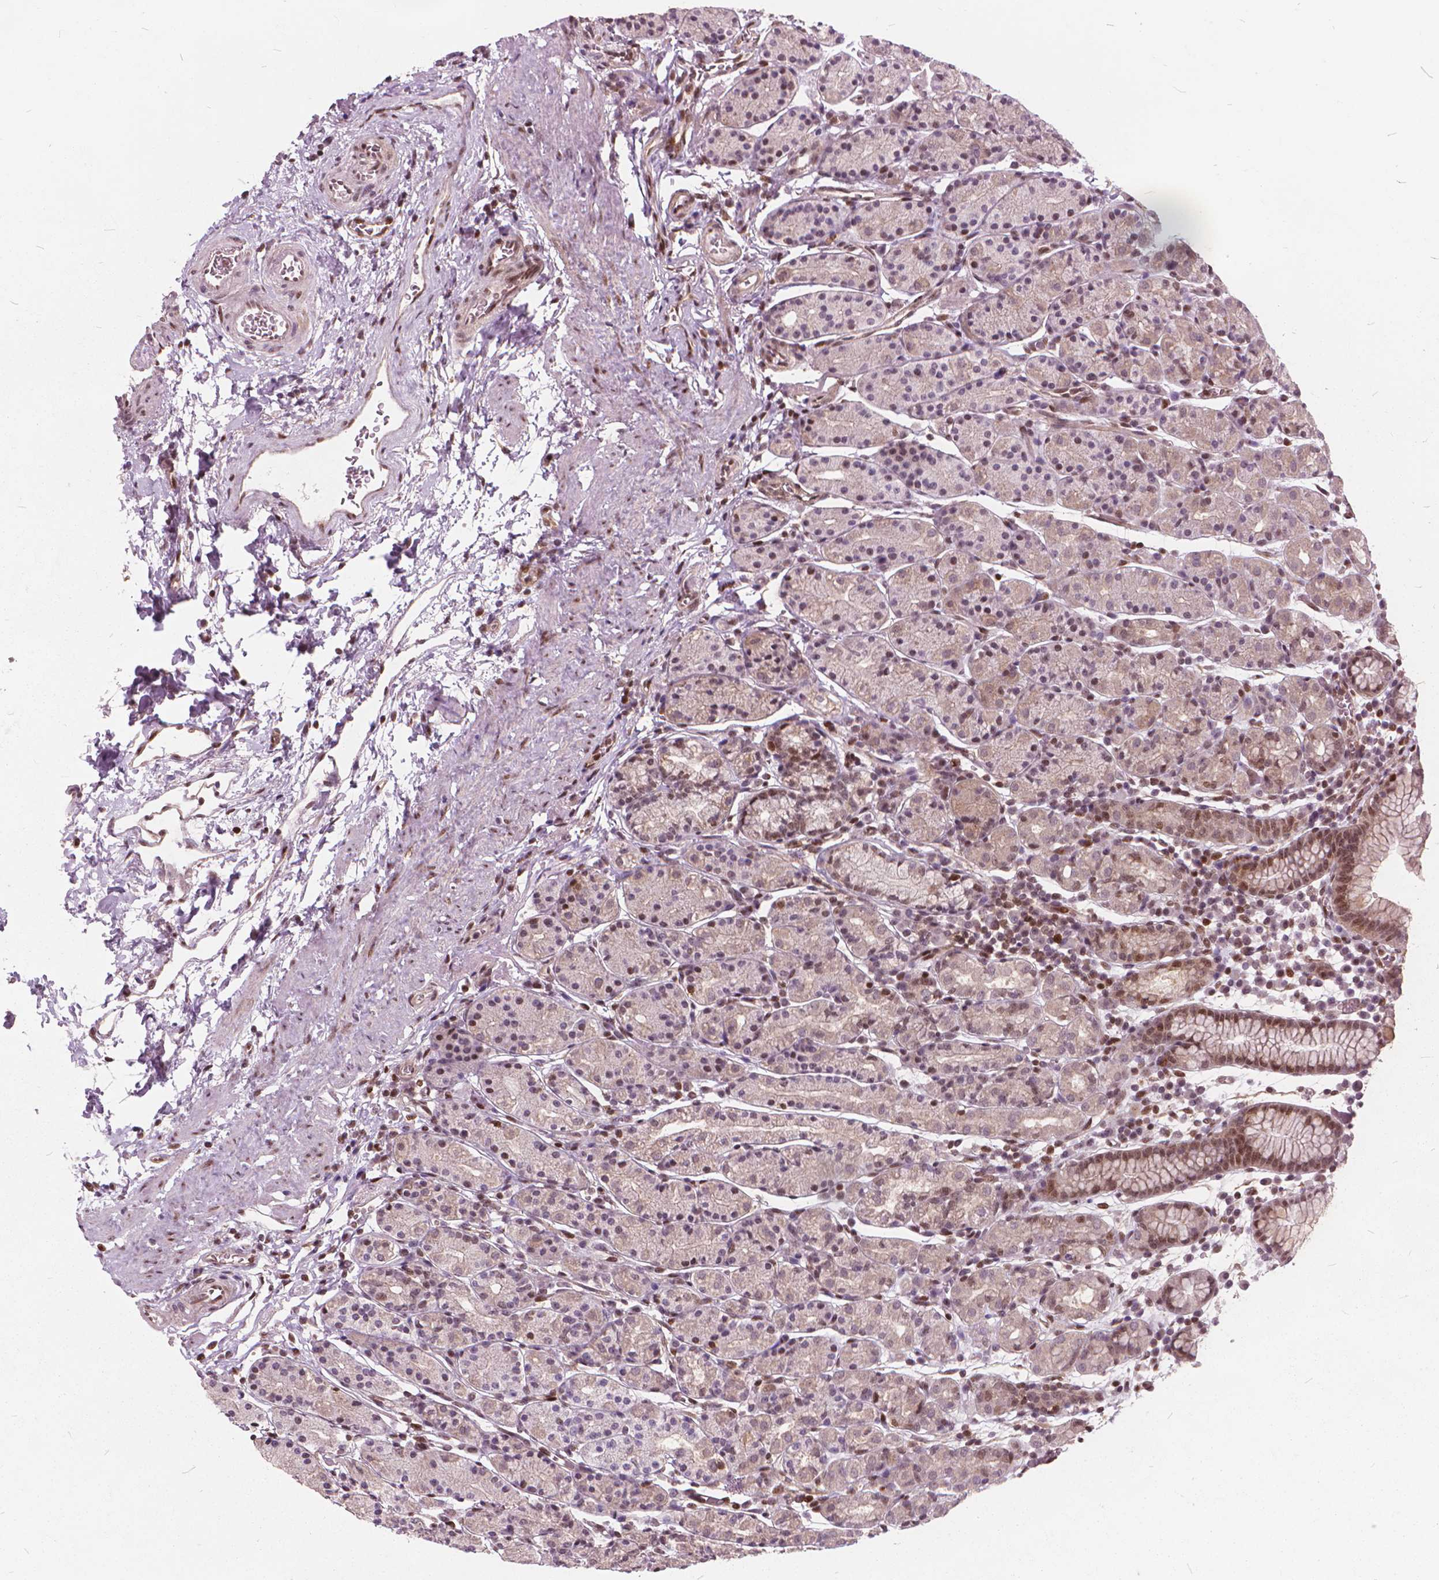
{"staining": {"intensity": "moderate", "quantity": "25%-75%", "location": "nuclear"}, "tissue": "stomach", "cell_type": "Glandular cells", "image_type": "normal", "snomed": [{"axis": "morphology", "description": "Normal tissue, NOS"}, {"axis": "topography", "description": "Stomach, upper"}, {"axis": "topography", "description": "Stomach"}], "caption": "This is a histology image of immunohistochemistry (IHC) staining of benign stomach, which shows moderate expression in the nuclear of glandular cells.", "gene": "STAT5B", "patient": {"sex": "male", "age": 62}}